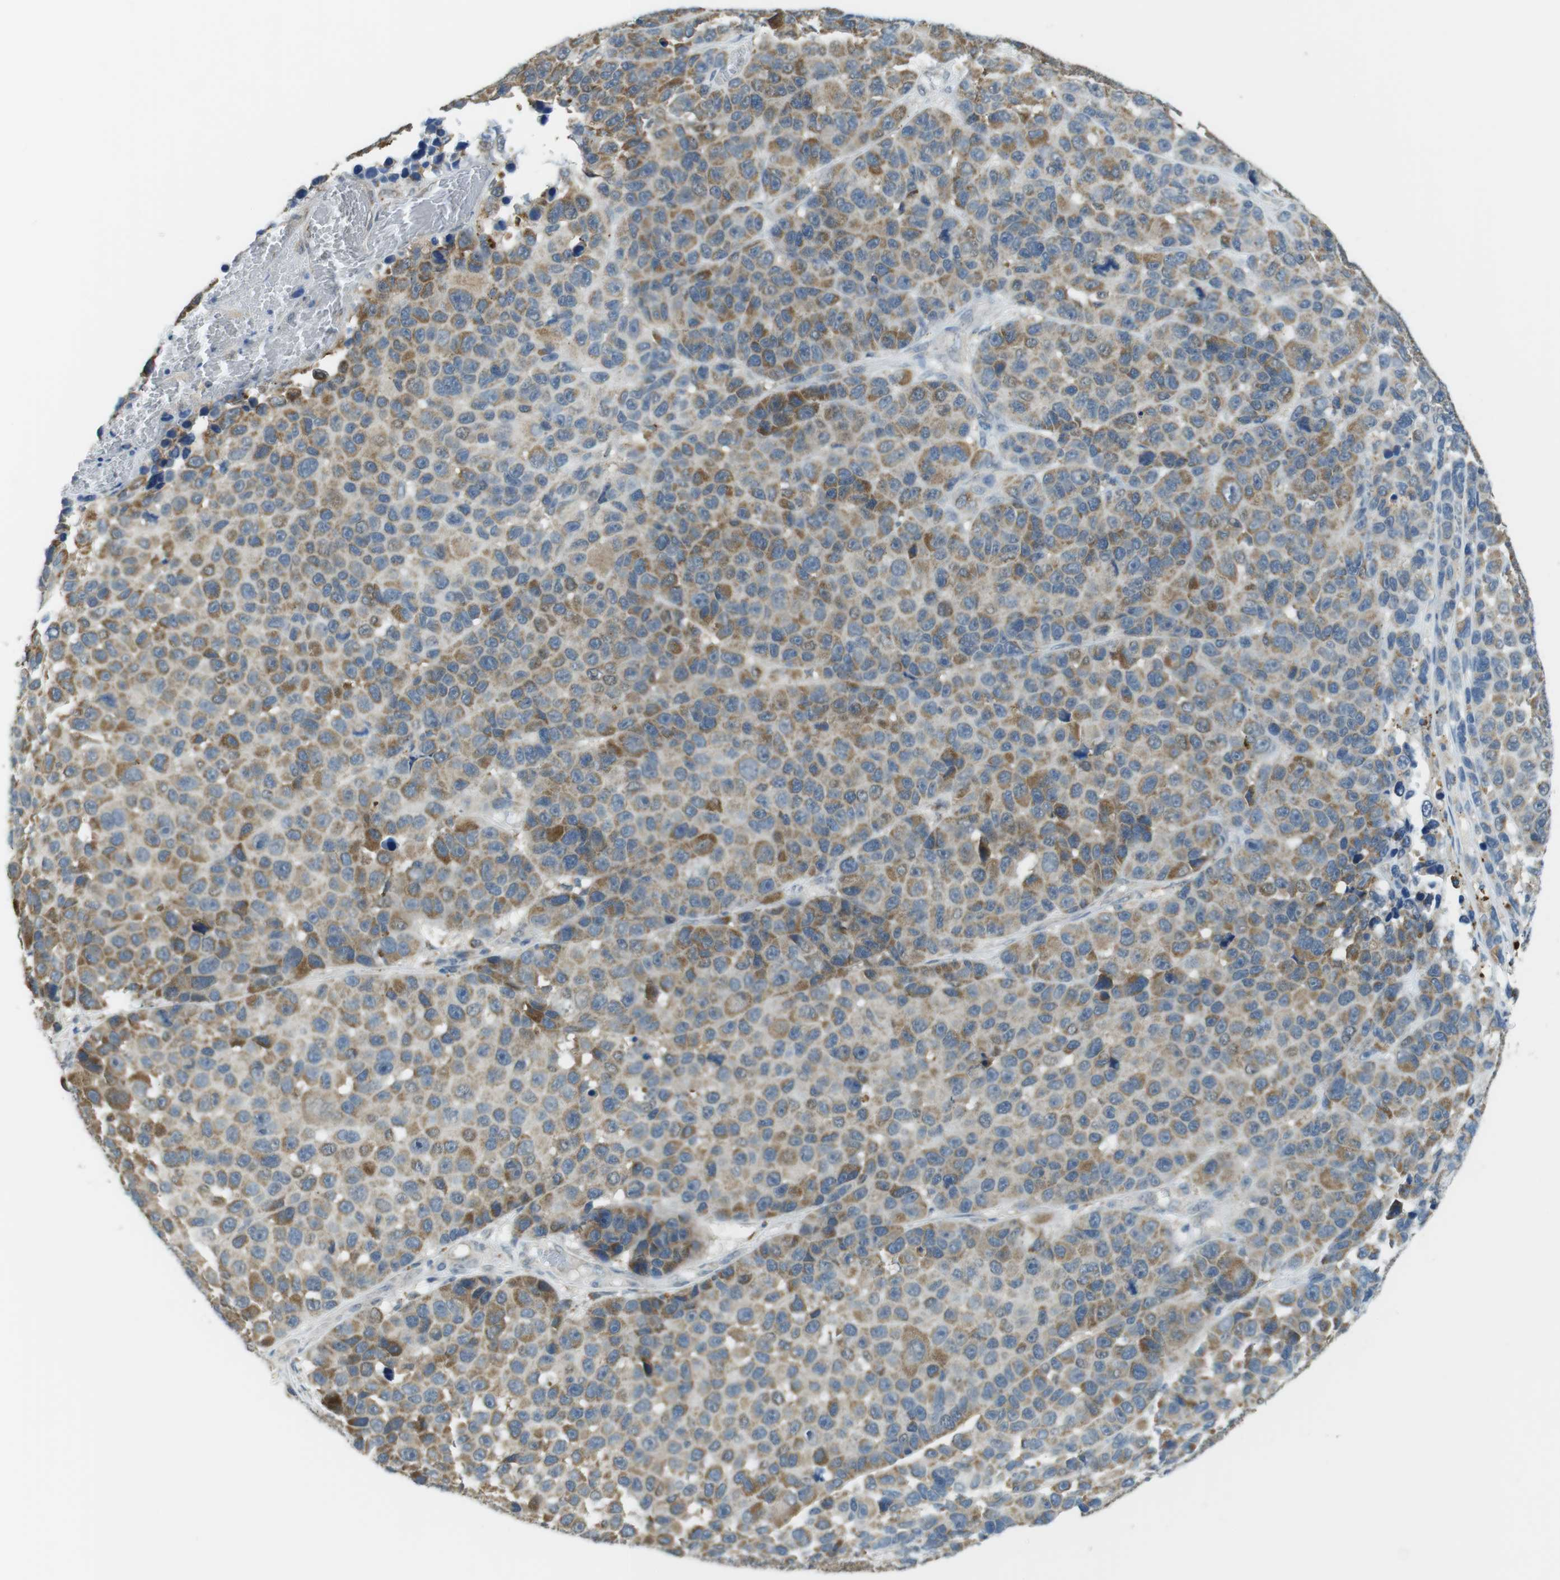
{"staining": {"intensity": "moderate", "quantity": "25%-75%", "location": "cytoplasmic/membranous"}, "tissue": "melanoma", "cell_type": "Tumor cells", "image_type": "cancer", "snomed": [{"axis": "morphology", "description": "Malignant melanoma, NOS"}, {"axis": "topography", "description": "Skin"}], "caption": "Moderate cytoplasmic/membranous positivity for a protein is seen in approximately 25%-75% of tumor cells of malignant melanoma using immunohistochemistry.", "gene": "BRI3BP", "patient": {"sex": "male", "age": 53}}